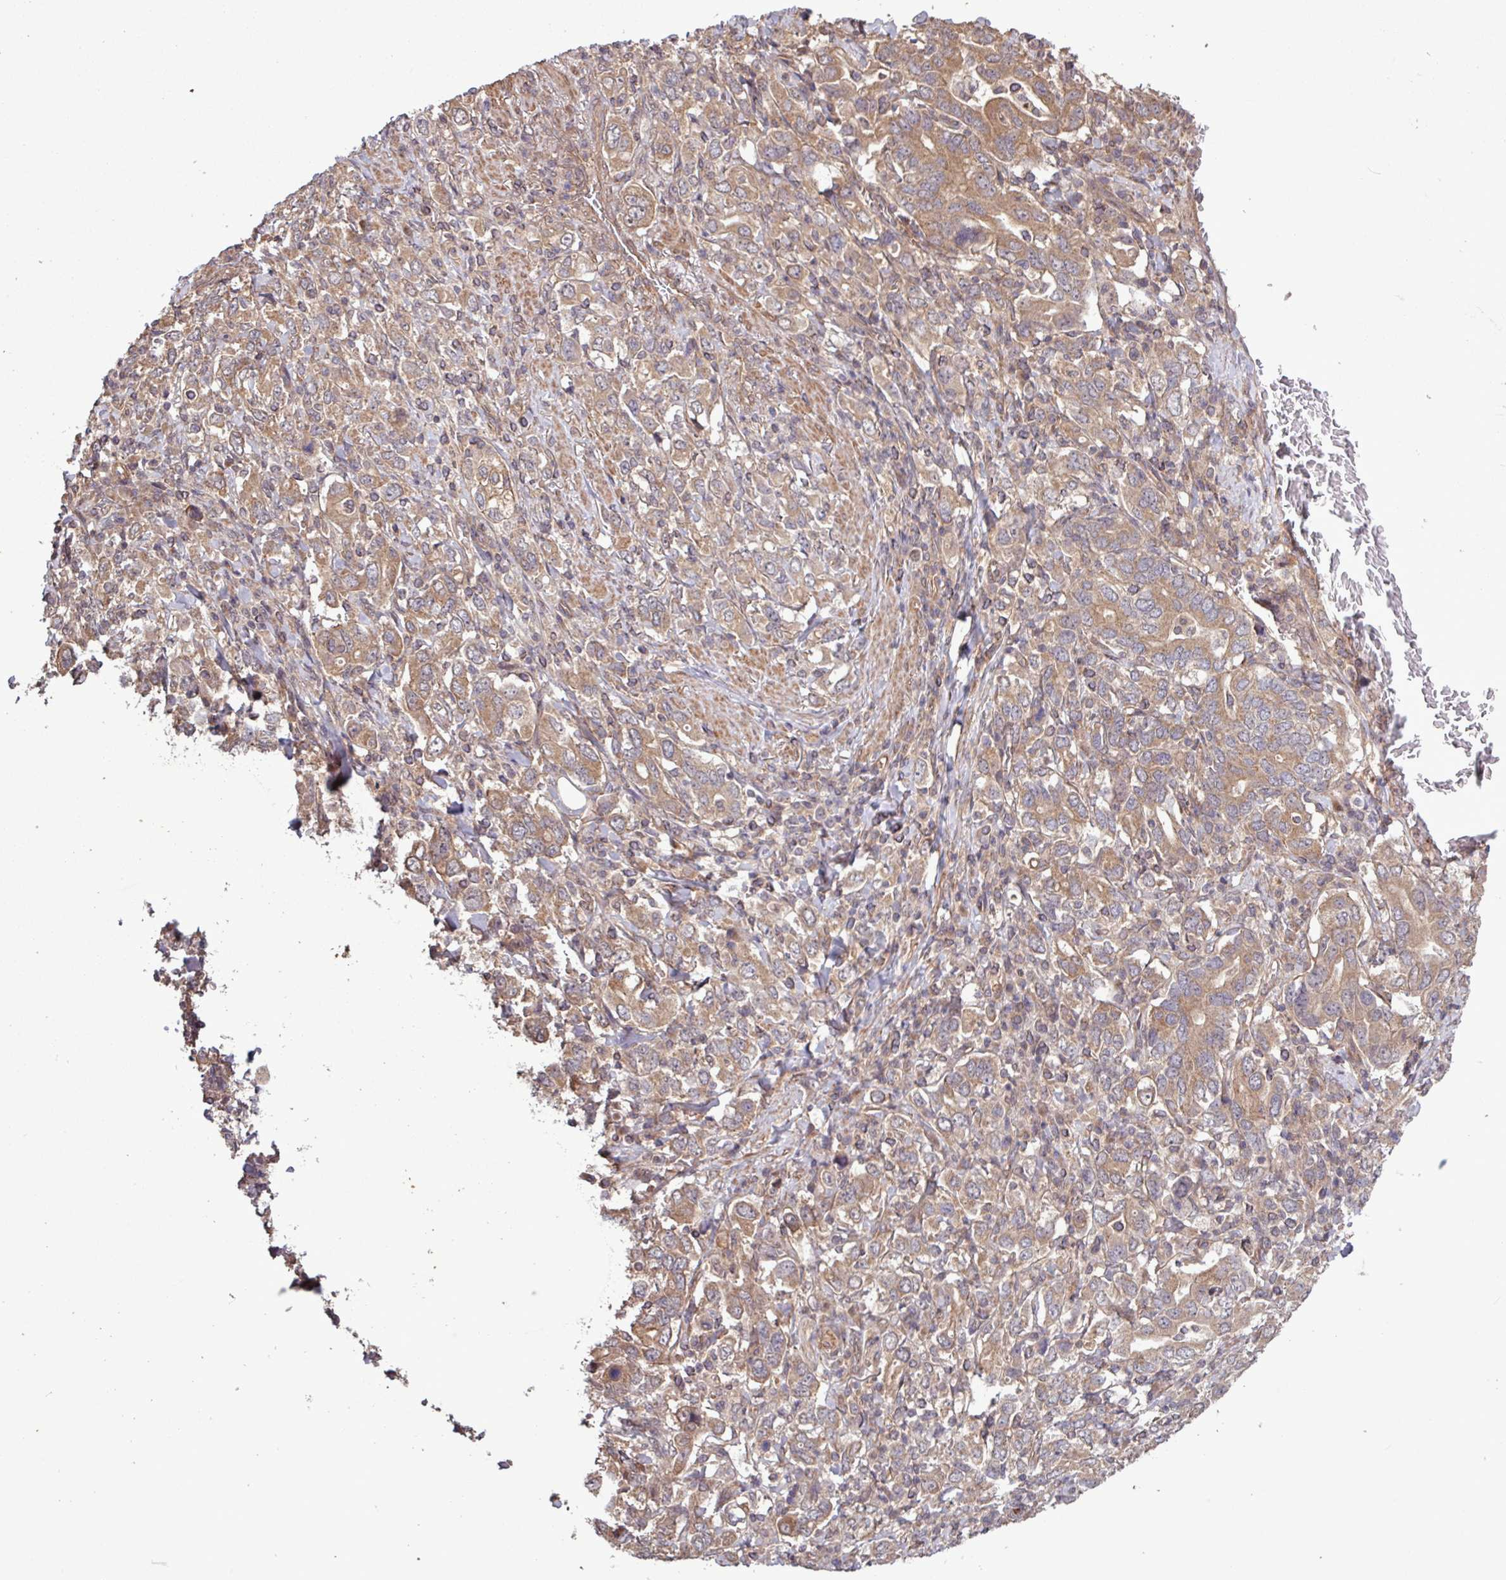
{"staining": {"intensity": "moderate", "quantity": ">75%", "location": "cytoplasmic/membranous"}, "tissue": "stomach cancer", "cell_type": "Tumor cells", "image_type": "cancer", "snomed": [{"axis": "morphology", "description": "Adenocarcinoma, NOS"}, {"axis": "topography", "description": "Stomach, upper"}, {"axis": "topography", "description": "Stomach"}], "caption": "Adenocarcinoma (stomach) was stained to show a protein in brown. There is medium levels of moderate cytoplasmic/membranous staining in about >75% of tumor cells.", "gene": "TRABD2A", "patient": {"sex": "male", "age": 62}}